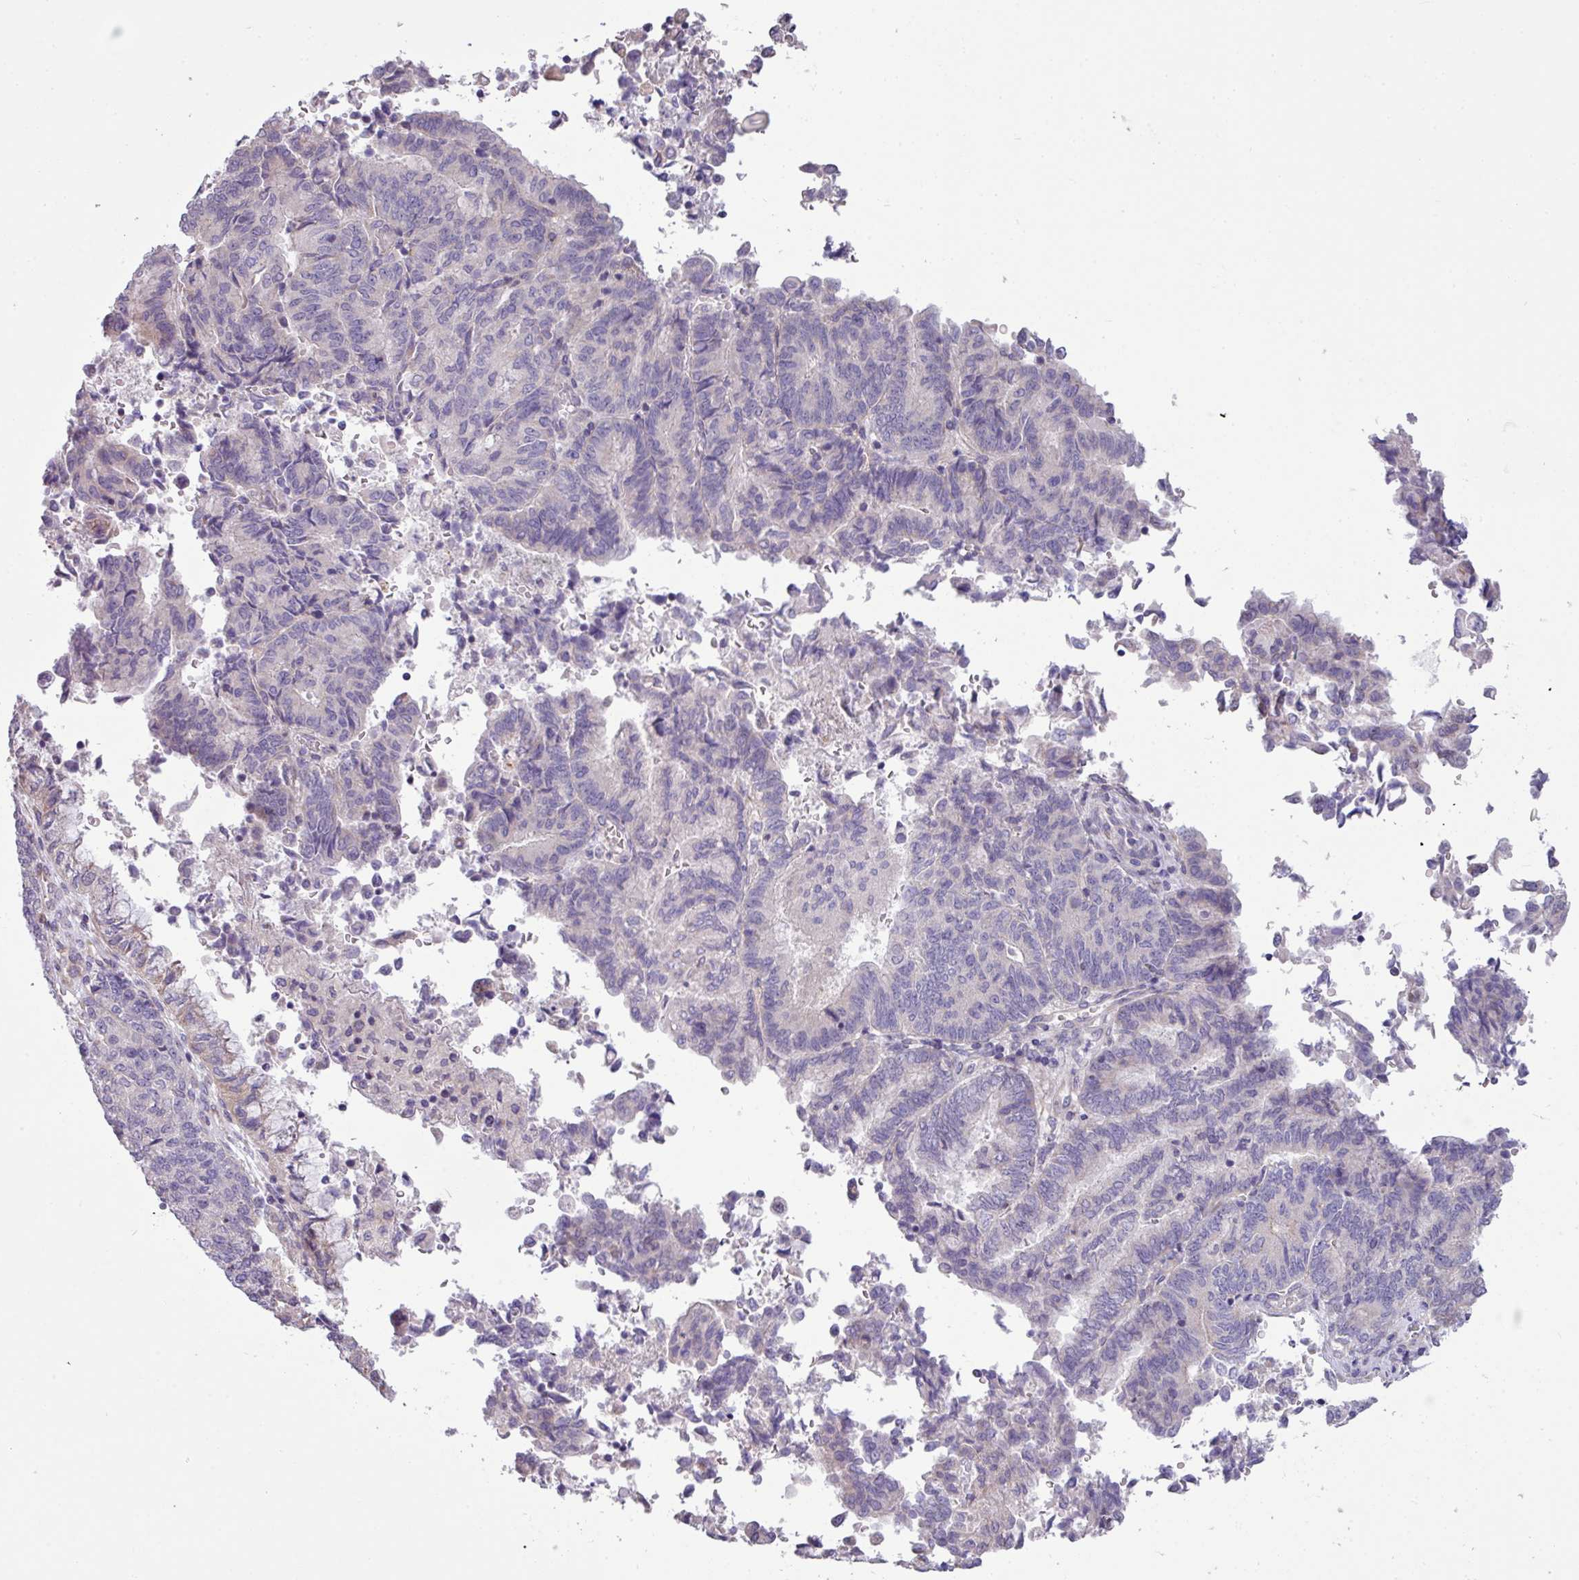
{"staining": {"intensity": "negative", "quantity": "none", "location": "none"}, "tissue": "endometrial cancer", "cell_type": "Tumor cells", "image_type": "cancer", "snomed": [{"axis": "morphology", "description": "Adenocarcinoma, NOS"}, {"axis": "topography", "description": "Endometrium"}], "caption": "Tumor cells show no significant protein positivity in adenocarcinoma (endometrial). (Immunohistochemistry (ihc), brightfield microscopy, high magnification).", "gene": "IRGC", "patient": {"sex": "female", "age": 80}}